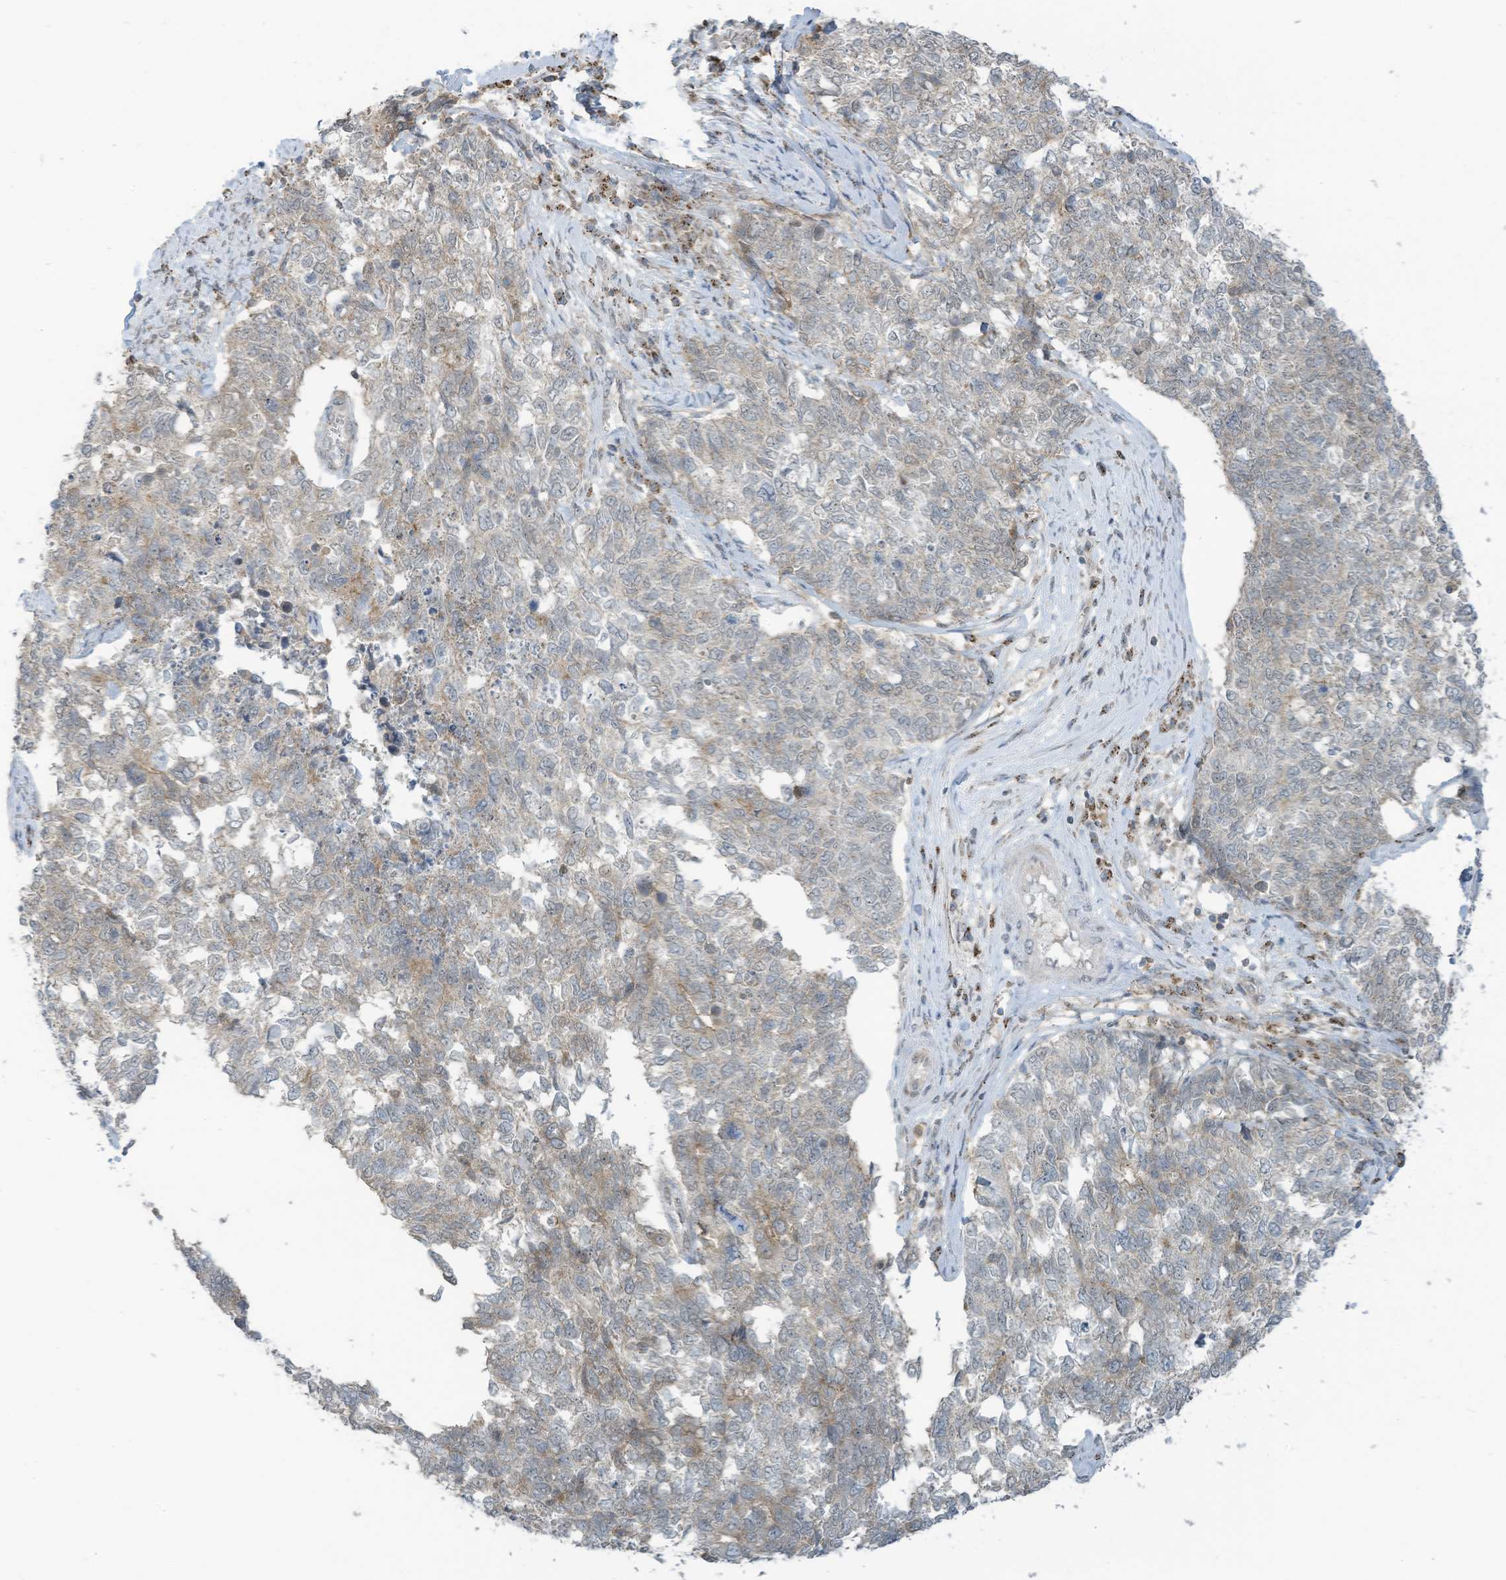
{"staining": {"intensity": "negative", "quantity": "none", "location": "none"}, "tissue": "cervical cancer", "cell_type": "Tumor cells", "image_type": "cancer", "snomed": [{"axis": "morphology", "description": "Squamous cell carcinoma, NOS"}, {"axis": "topography", "description": "Cervix"}], "caption": "Immunohistochemical staining of cervical squamous cell carcinoma shows no significant staining in tumor cells.", "gene": "PARVG", "patient": {"sex": "female", "age": 63}}